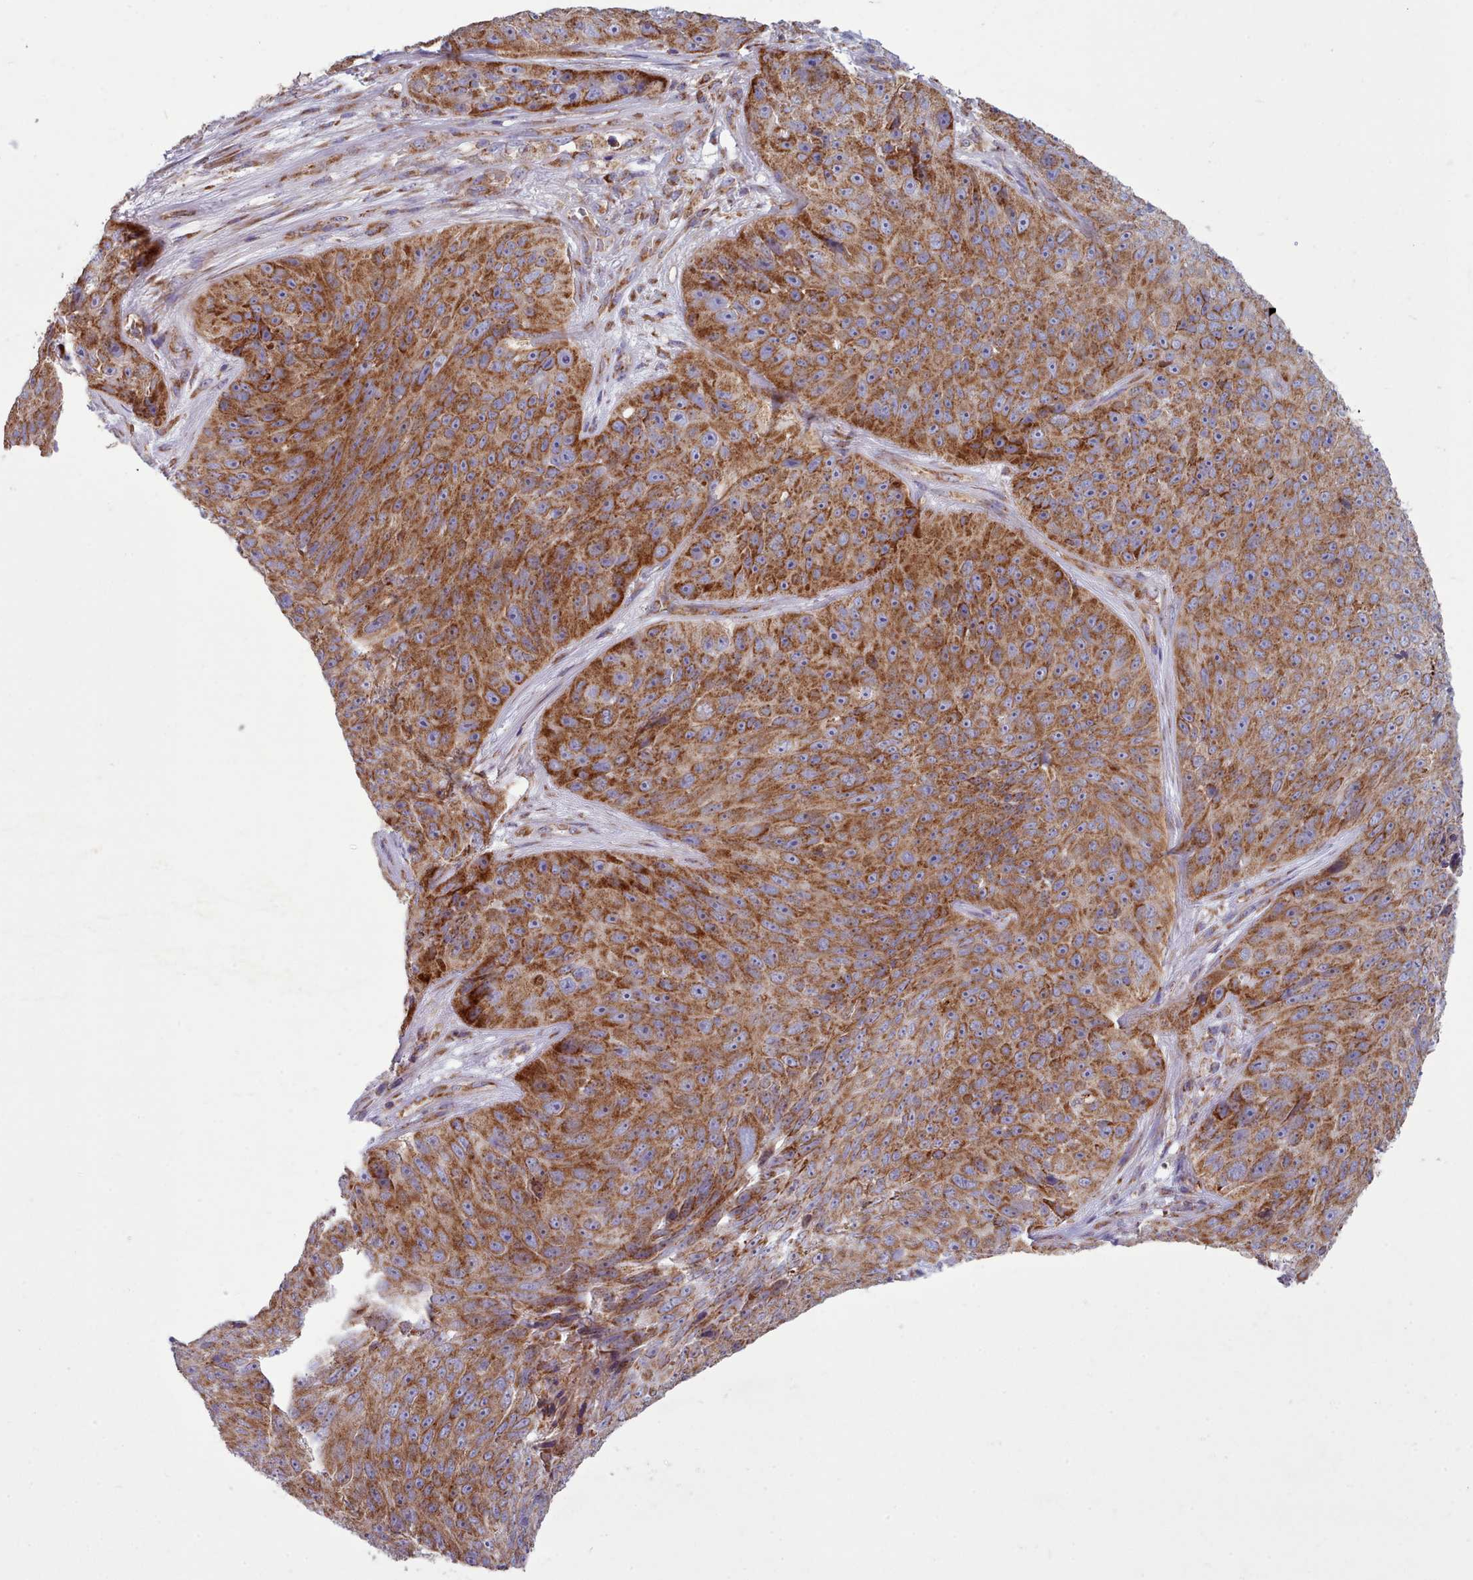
{"staining": {"intensity": "strong", "quantity": ">75%", "location": "cytoplasmic/membranous"}, "tissue": "skin cancer", "cell_type": "Tumor cells", "image_type": "cancer", "snomed": [{"axis": "morphology", "description": "Squamous cell carcinoma, NOS"}, {"axis": "topography", "description": "Skin"}], "caption": "IHC of human squamous cell carcinoma (skin) reveals high levels of strong cytoplasmic/membranous positivity in approximately >75% of tumor cells.", "gene": "SRP54", "patient": {"sex": "female", "age": 87}}